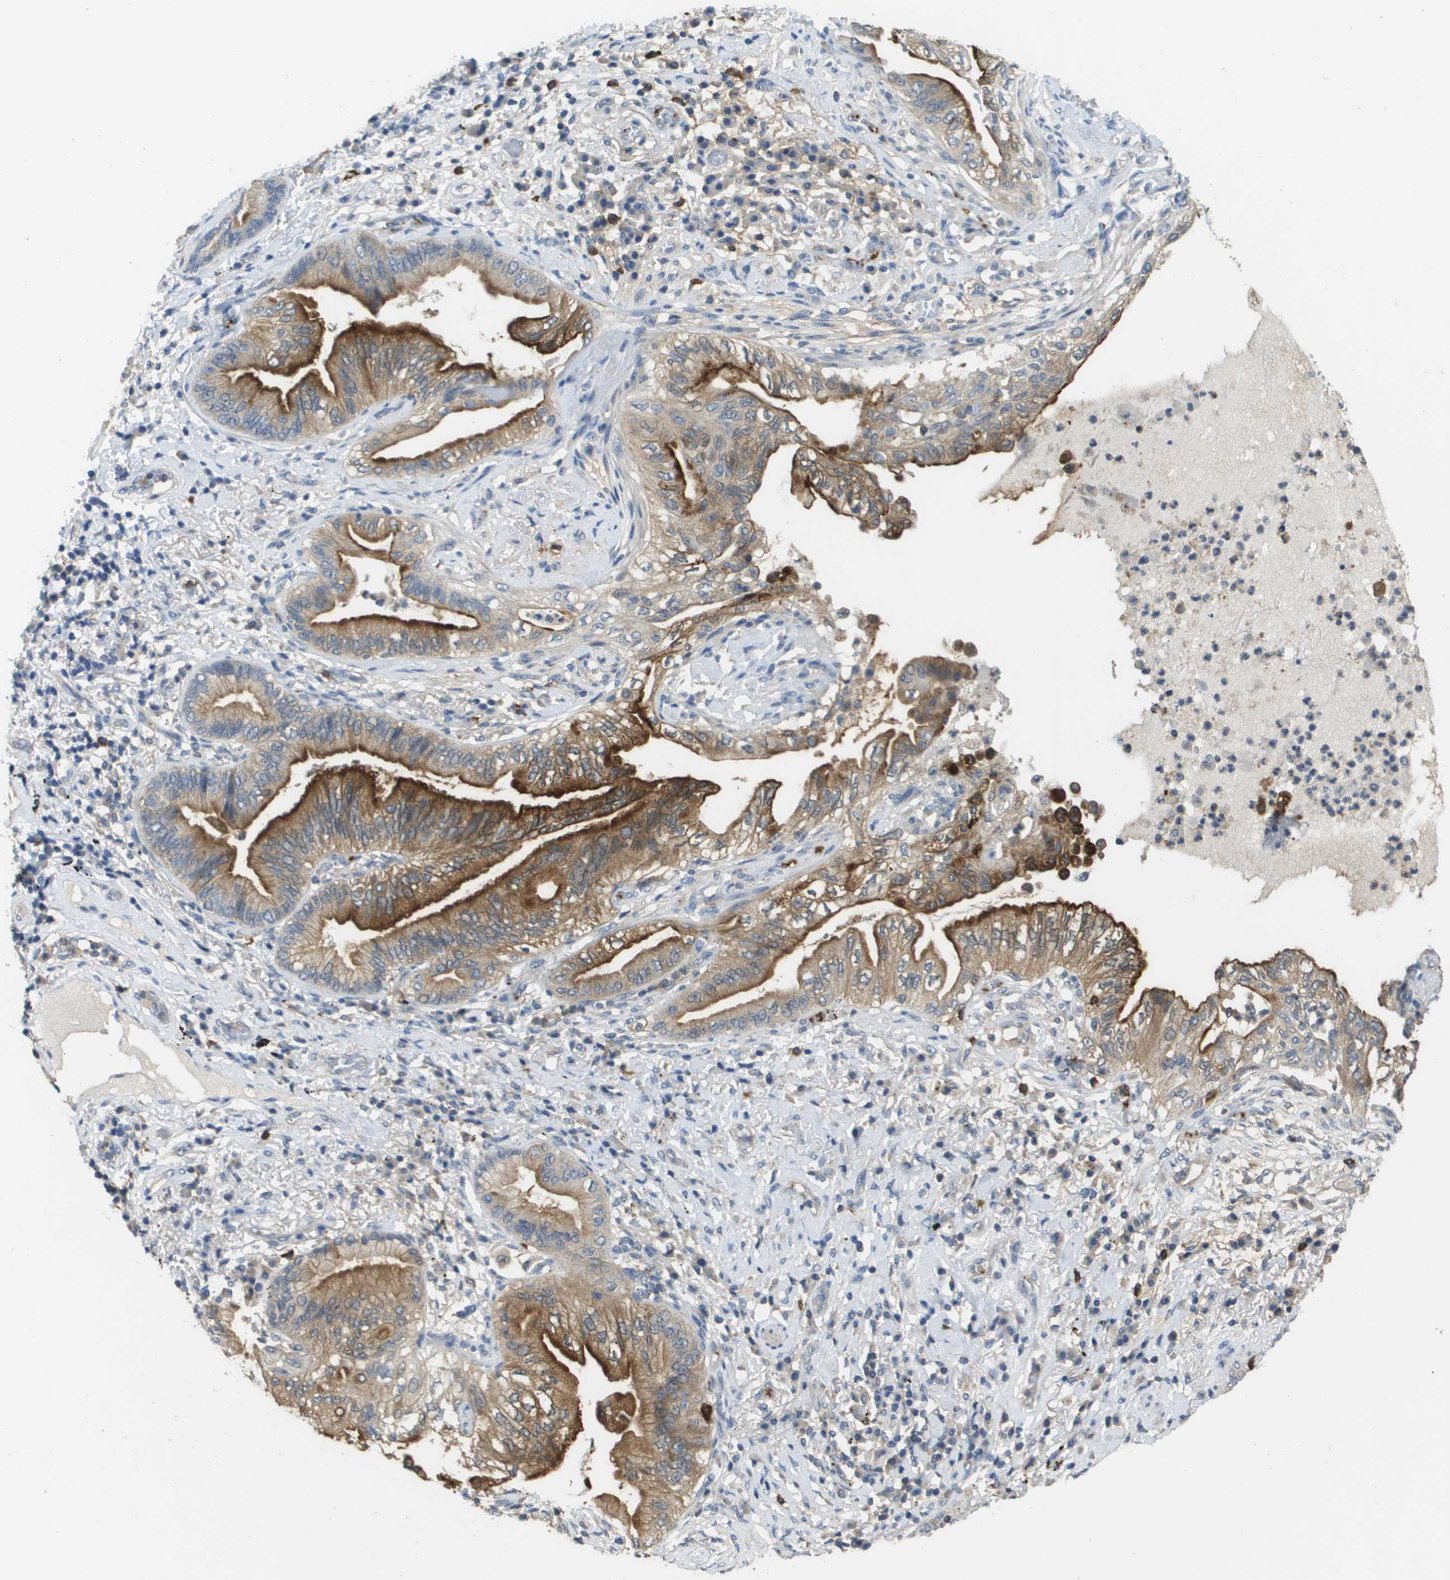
{"staining": {"intensity": "strong", "quantity": ">75%", "location": "cytoplasmic/membranous"}, "tissue": "lung cancer", "cell_type": "Tumor cells", "image_type": "cancer", "snomed": [{"axis": "morphology", "description": "Normal tissue, NOS"}, {"axis": "morphology", "description": "Adenocarcinoma, NOS"}, {"axis": "topography", "description": "Bronchus"}, {"axis": "topography", "description": "Lung"}], "caption": "DAB (3,3'-diaminobenzidine) immunohistochemical staining of human adenocarcinoma (lung) shows strong cytoplasmic/membranous protein positivity in approximately >75% of tumor cells.", "gene": "RAB27B", "patient": {"sex": "female", "age": 70}}